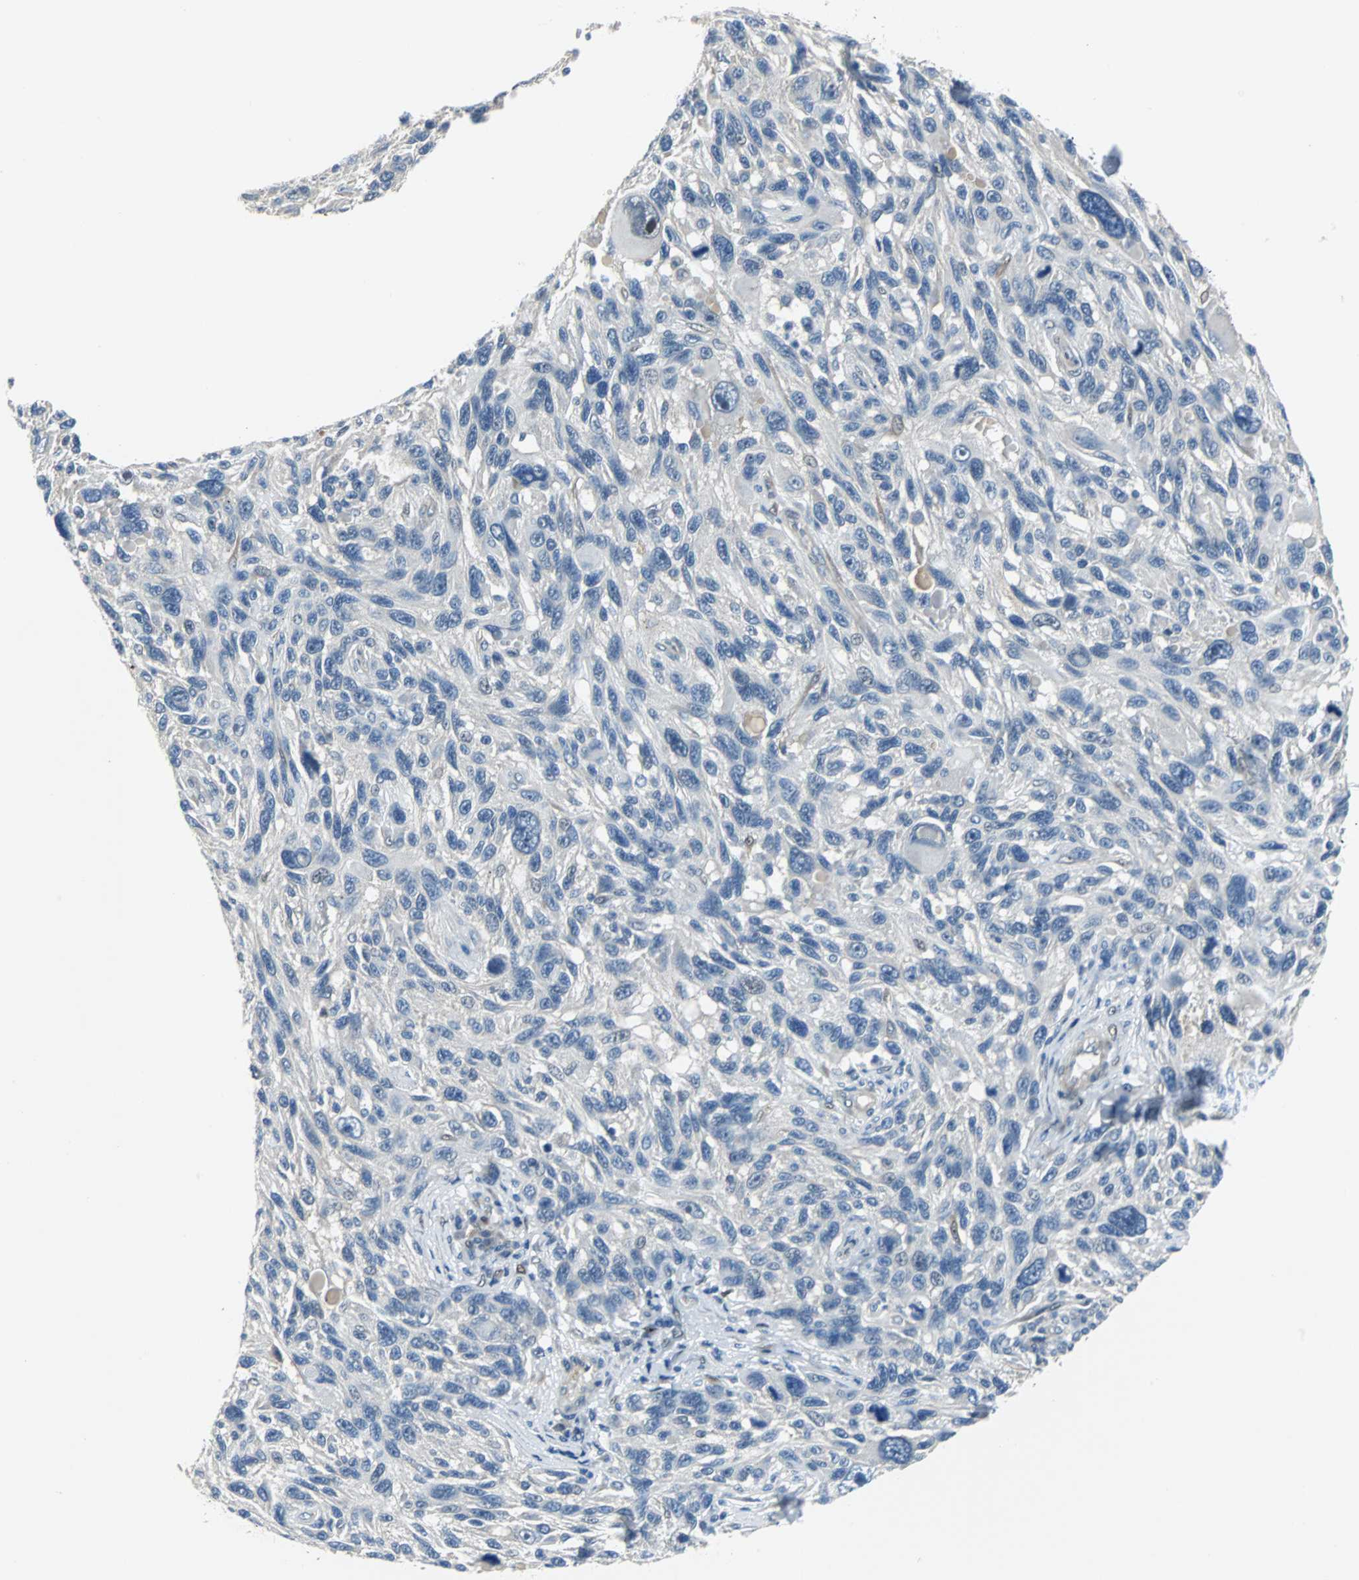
{"staining": {"intensity": "negative", "quantity": "none", "location": "none"}, "tissue": "melanoma", "cell_type": "Tumor cells", "image_type": "cancer", "snomed": [{"axis": "morphology", "description": "Malignant melanoma, NOS"}, {"axis": "topography", "description": "Skin"}], "caption": "Histopathology image shows no significant protein expression in tumor cells of malignant melanoma. The staining was performed using DAB (3,3'-diaminobenzidine) to visualize the protein expression in brown, while the nuclei were stained in blue with hematoxylin (Magnification: 20x).", "gene": "FHL2", "patient": {"sex": "male", "age": 53}}